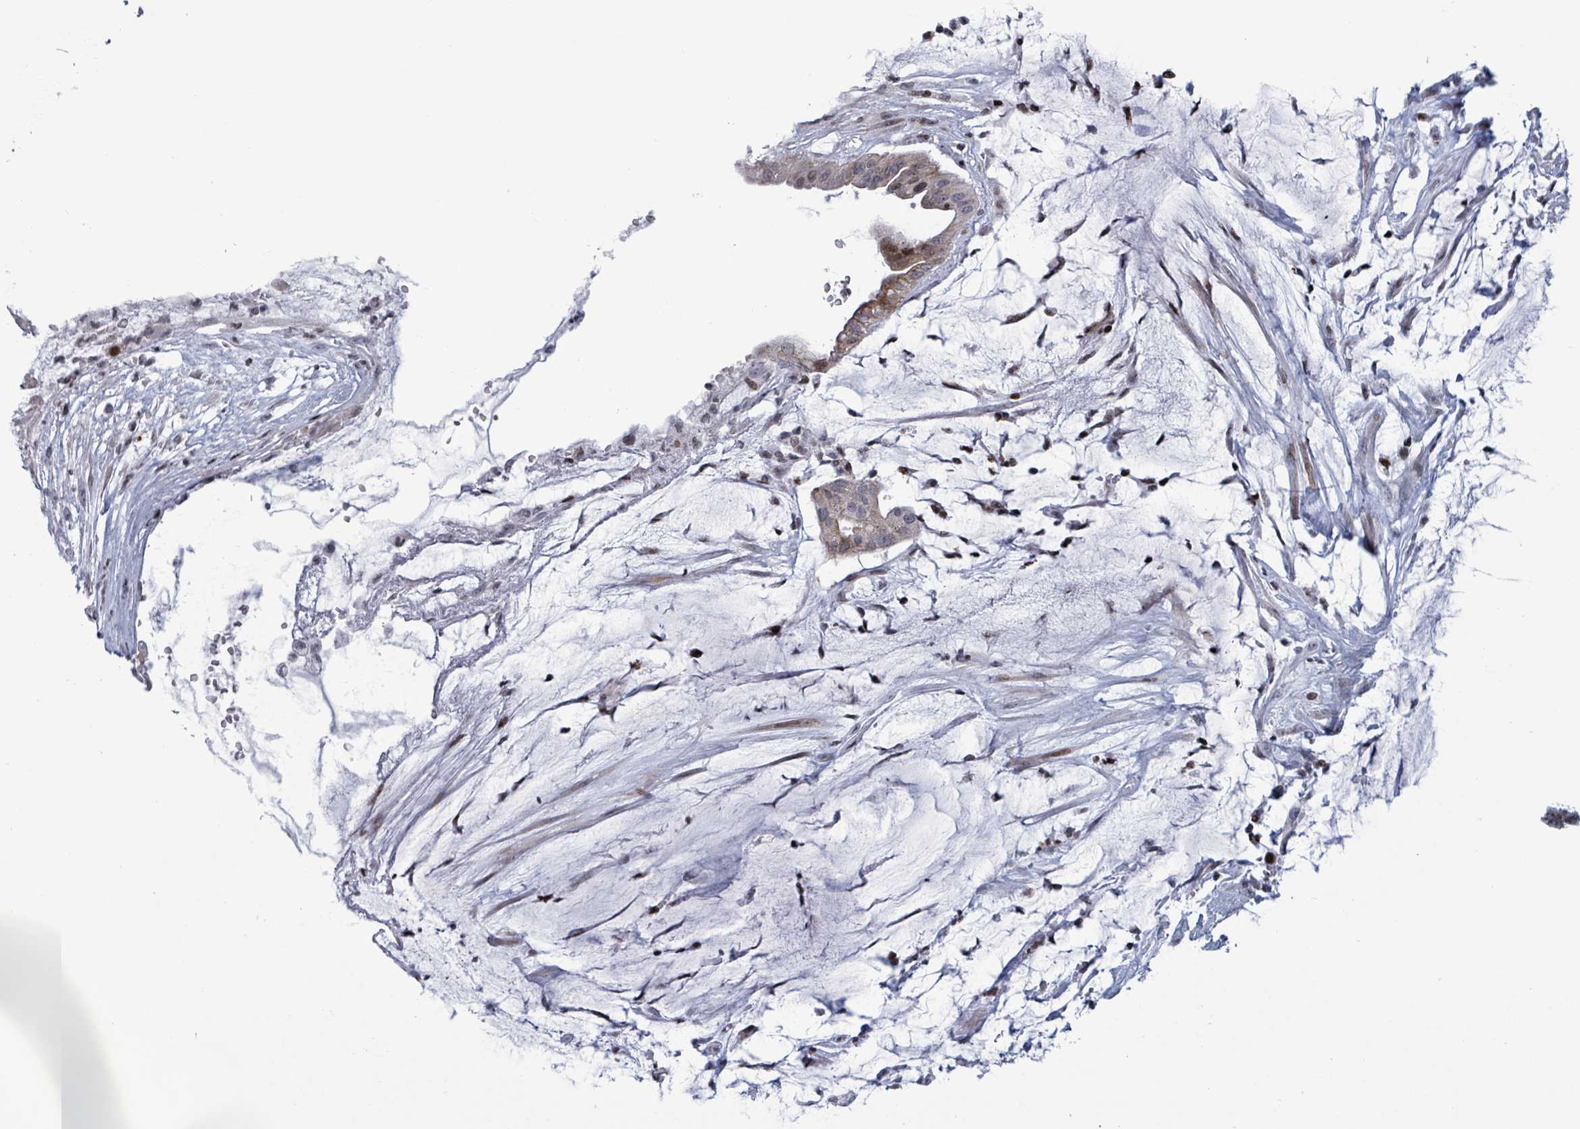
{"staining": {"intensity": "moderate", "quantity": "25%-75%", "location": "cytoplasmic/membranous,nuclear"}, "tissue": "ovarian cancer", "cell_type": "Tumor cells", "image_type": "cancer", "snomed": [{"axis": "morphology", "description": "Cystadenocarcinoma, mucinous, NOS"}, {"axis": "topography", "description": "Ovary"}], "caption": "There is medium levels of moderate cytoplasmic/membranous and nuclear positivity in tumor cells of ovarian mucinous cystadenocarcinoma, as demonstrated by immunohistochemical staining (brown color).", "gene": "FNDC4", "patient": {"sex": "female", "age": 73}}